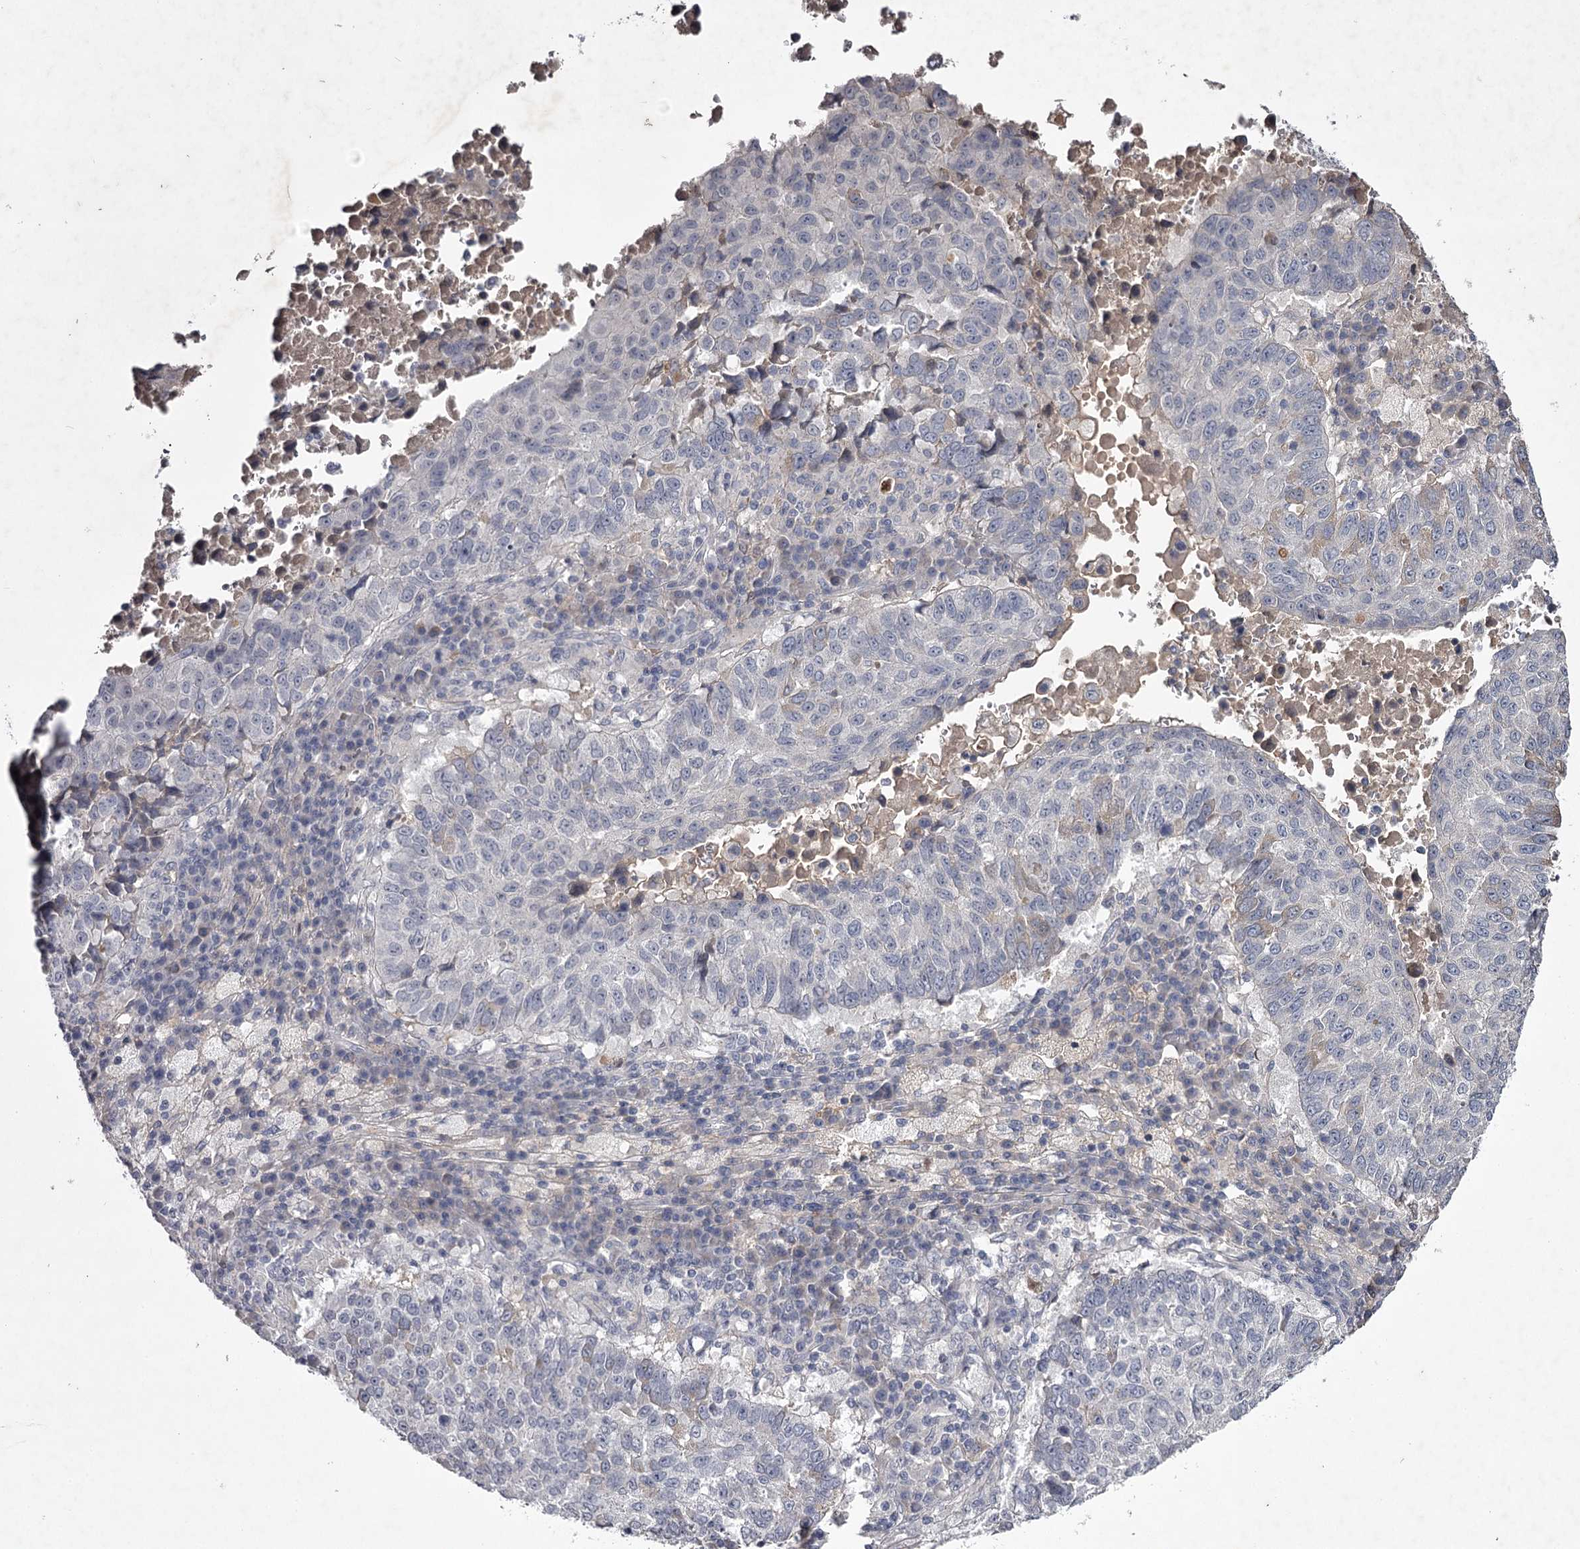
{"staining": {"intensity": "negative", "quantity": "none", "location": "none"}, "tissue": "lung cancer", "cell_type": "Tumor cells", "image_type": "cancer", "snomed": [{"axis": "morphology", "description": "Squamous cell carcinoma, NOS"}, {"axis": "topography", "description": "Lung"}], "caption": "Immunohistochemical staining of squamous cell carcinoma (lung) demonstrates no significant expression in tumor cells.", "gene": "FDXACB1", "patient": {"sex": "male", "age": 73}}